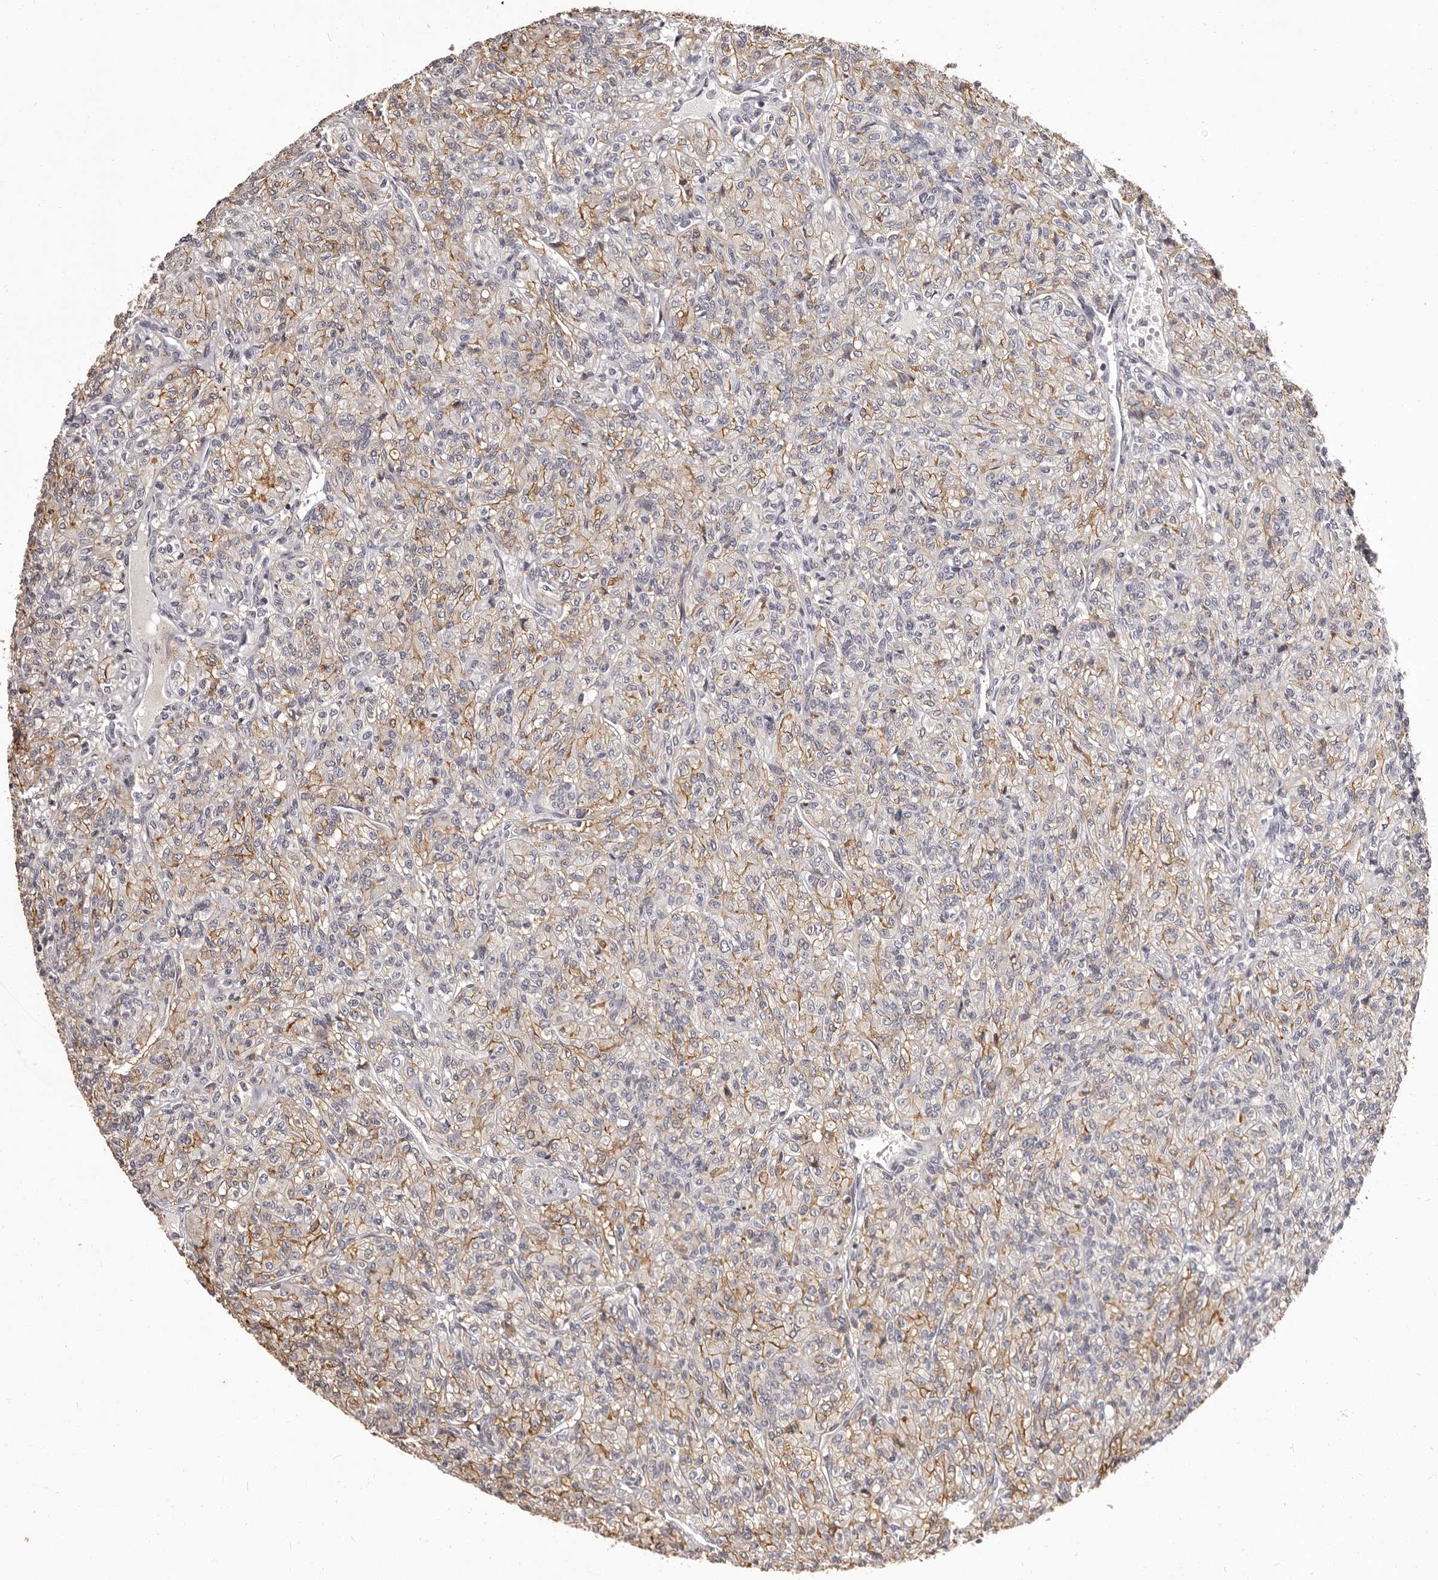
{"staining": {"intensity": "moderate", "quantity": "25%-75%", "location": "cytoplasmic/membranous"}, "tissue": "renal cancer", "cell_type": "Tumor cells", "image_type": "cancer", "snomed": [{"axis": "morphology", "description": "Adenocarcinoma, NOS"}, {"axis": "topography", "description": "Kidney"}], "caption": "Protein expression analysis of human renal adenocarcinoma reveals moderate cytoplasmic/membranous expression in about 25%-75% of tumor cells. (DAB (3,3'-diaminobenzidine) IHC with brightfield microscopy, high magnification).", "gene": "GPR78", "patient": {"sex": "male", "age": 77}}